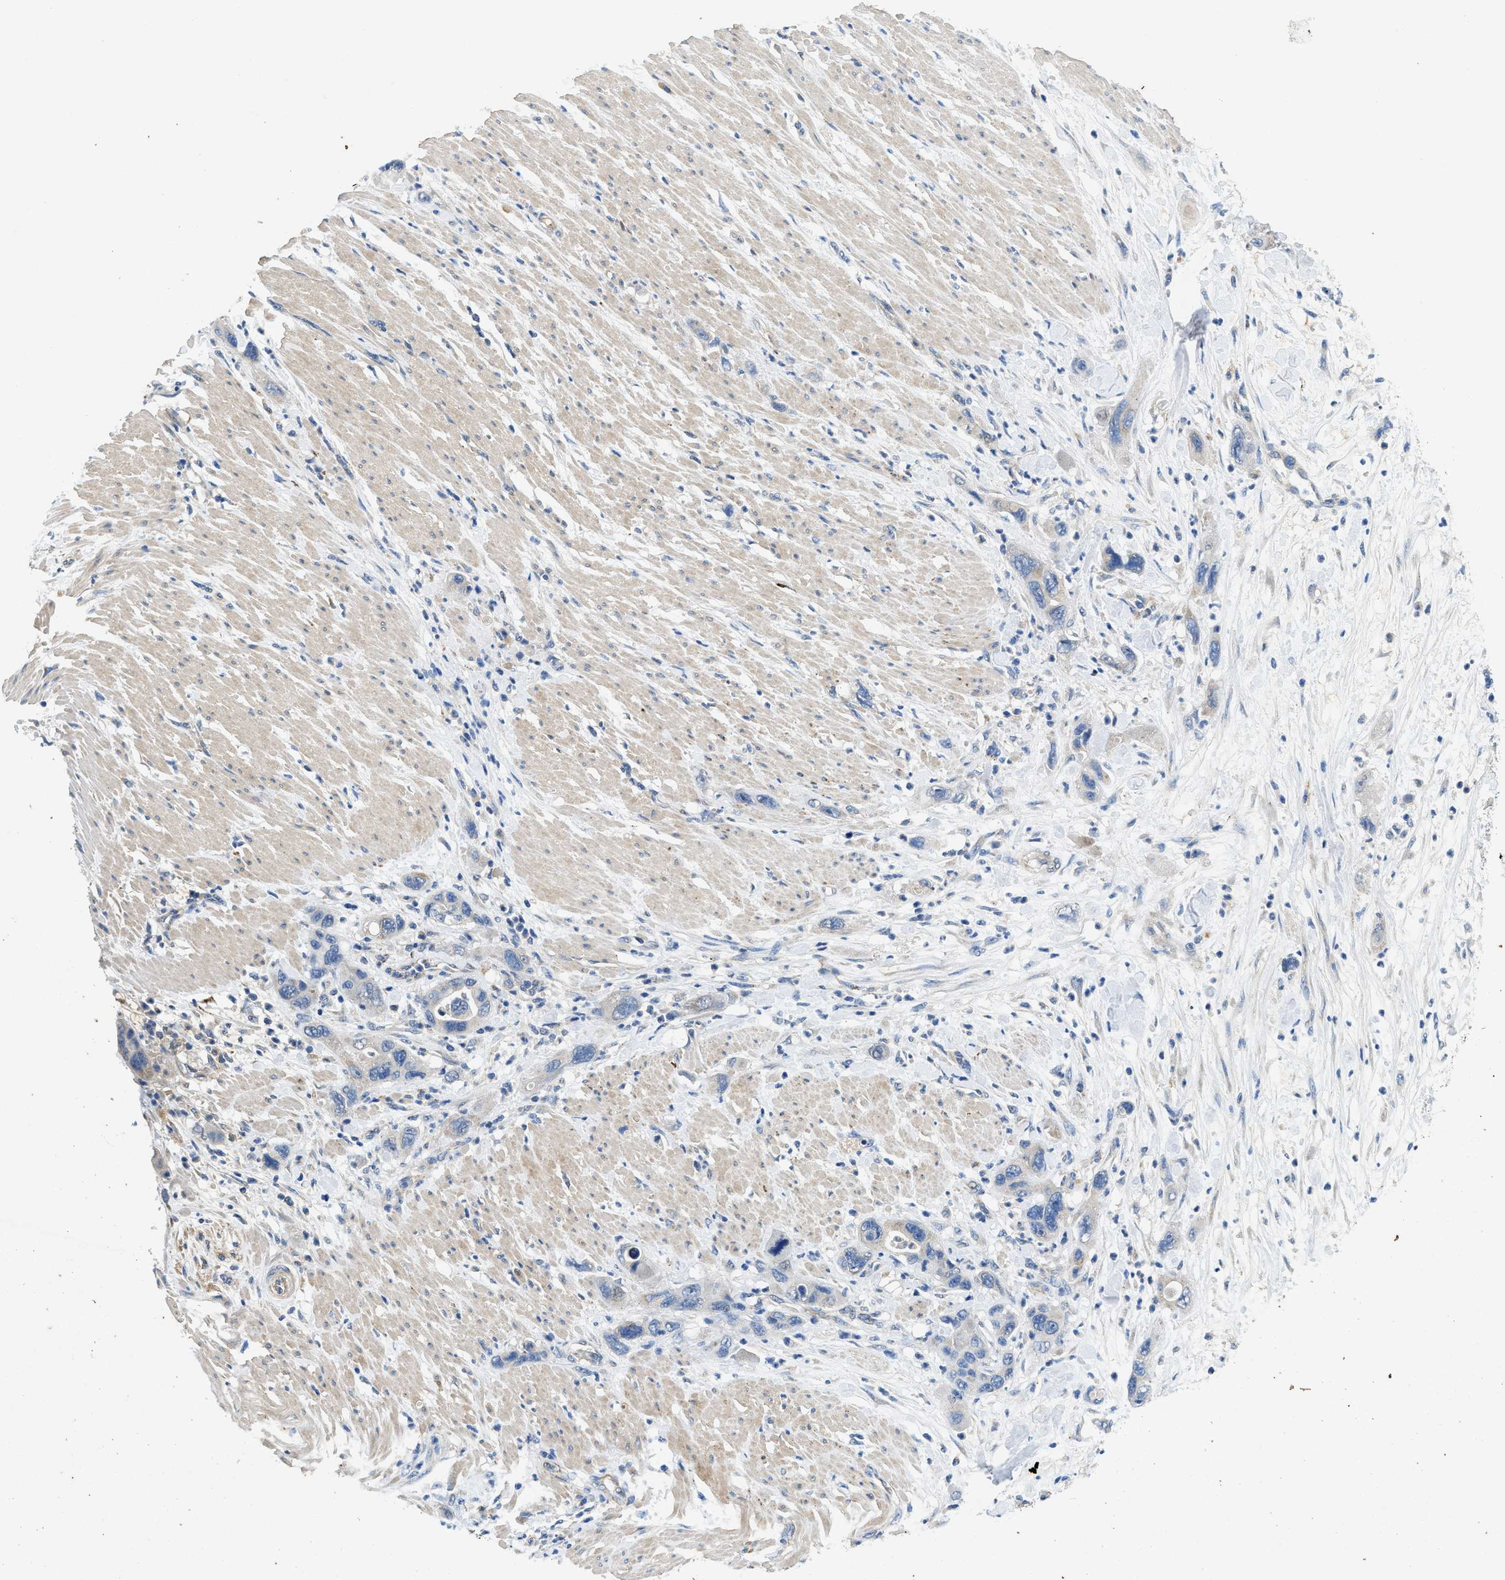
{"staining": {"intensity": "moderate", "quantity": "<25%", "location": "cytoplasmic/membranous"}, "tissue": "pancreatic cancer", "cell_type": "Tumor cells", "image_type": "cancer", "snomed": [{"axis": "morphology", "description": "Normal tissue, NOS"}, {"axis": "morphology", "description": "Adenocarcinoma, NOS"}, {"axis": "topography", "description": "Pancreas"}], "caption": "Pancreatic adenocarcinoma tissue reveals moderate cytoplasmic/membranous staining in about <25% of tumor cells", "gene": "CDK15", "patient": {"sex": "female", "age": 71}}